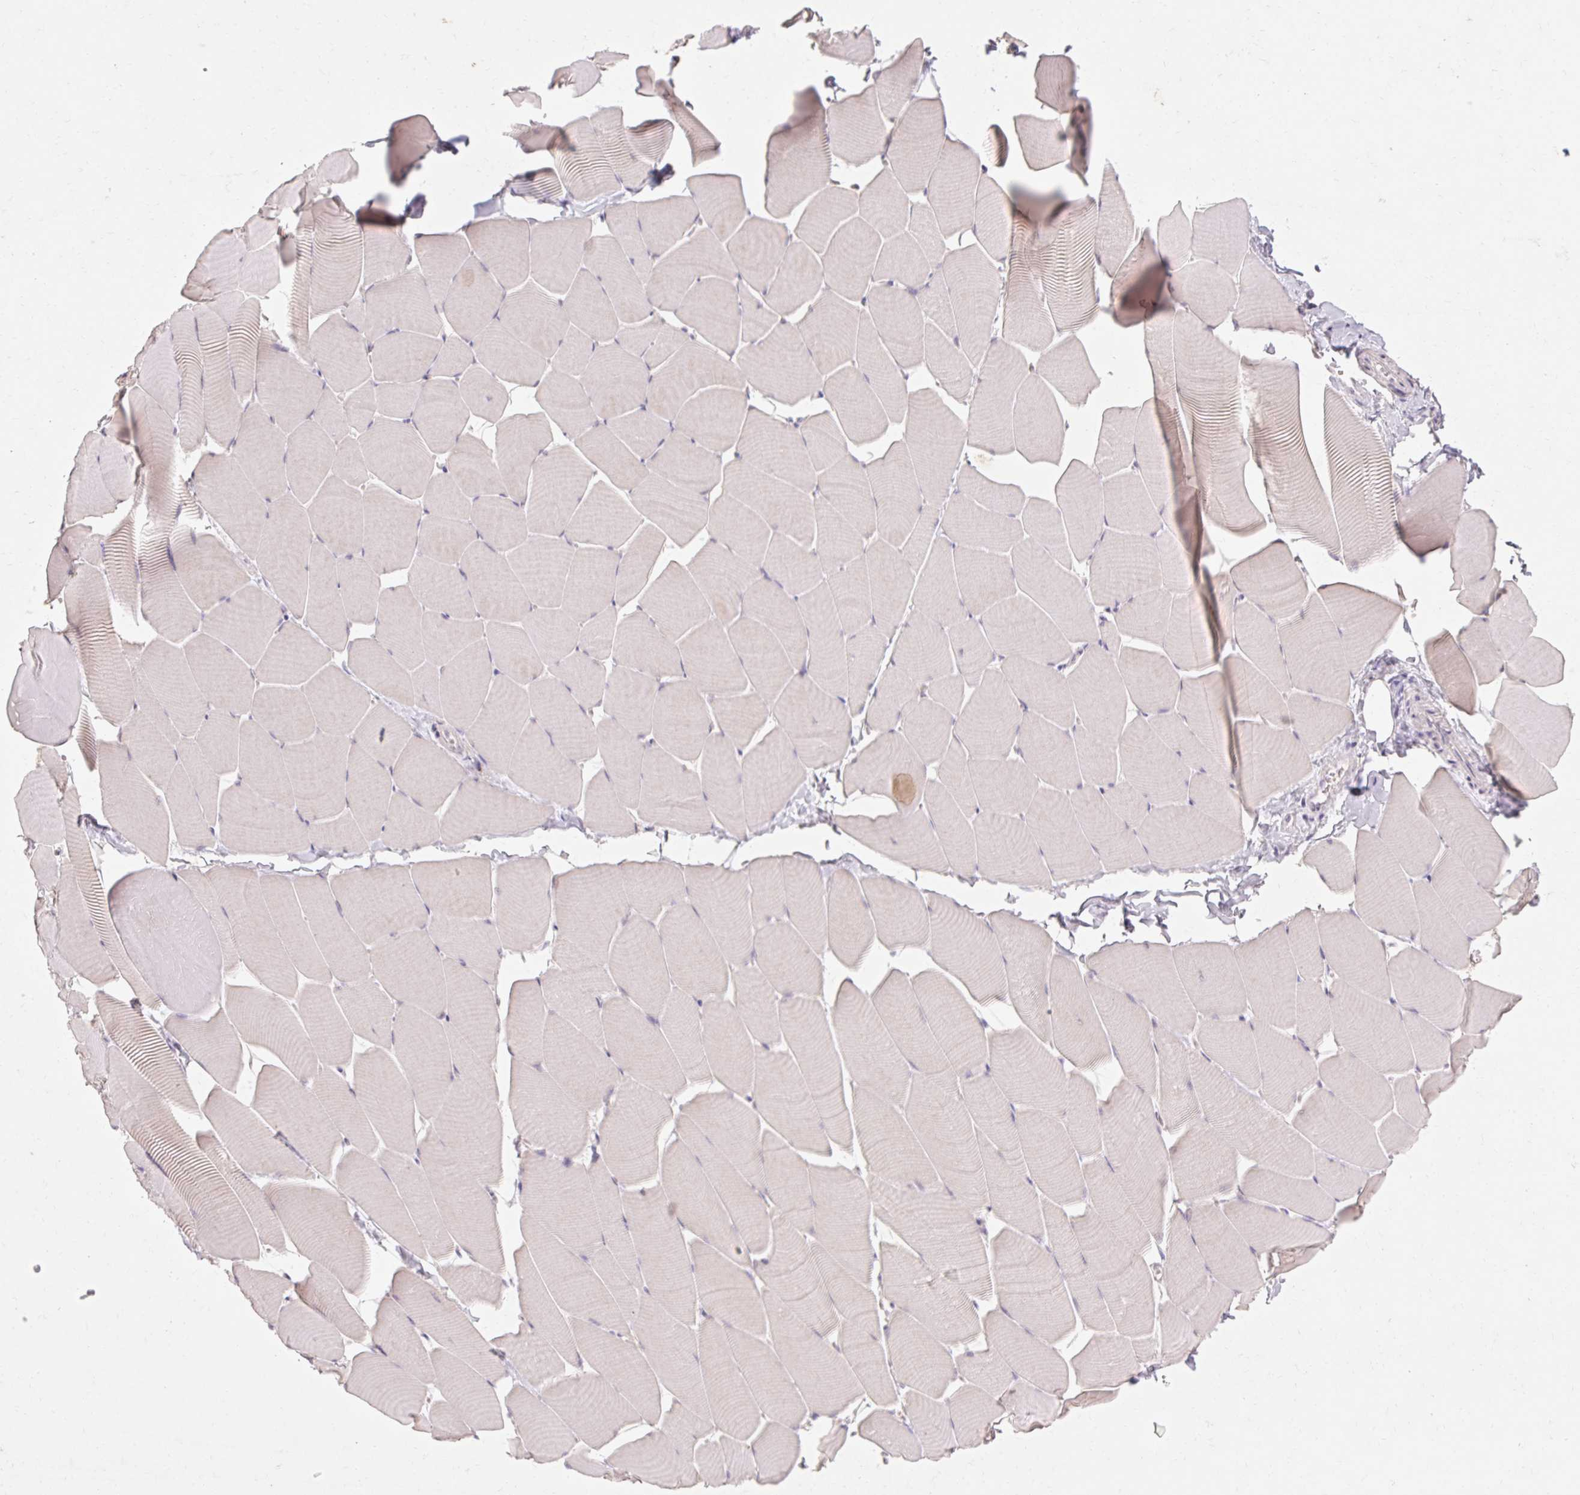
{"staining": {"intensity": "negative", "quantity": "none", "location": "none"}, "tissue": "skeletal muscle", "cell_type": "Myocytes", "image_type": "normal", "snomed": [{"axis": "morphology", "description": "Normal tissue, NOS"}, {"axis": "topography", "description": "Skeletal muscle"}], "caption": "This is an immunohistochemistry (IHC) micrograph of normal human skeletal muscle. There is no positivity in myocytes.", "gene": "SKP2", "patient": {"sex": "male", "age": 25}}